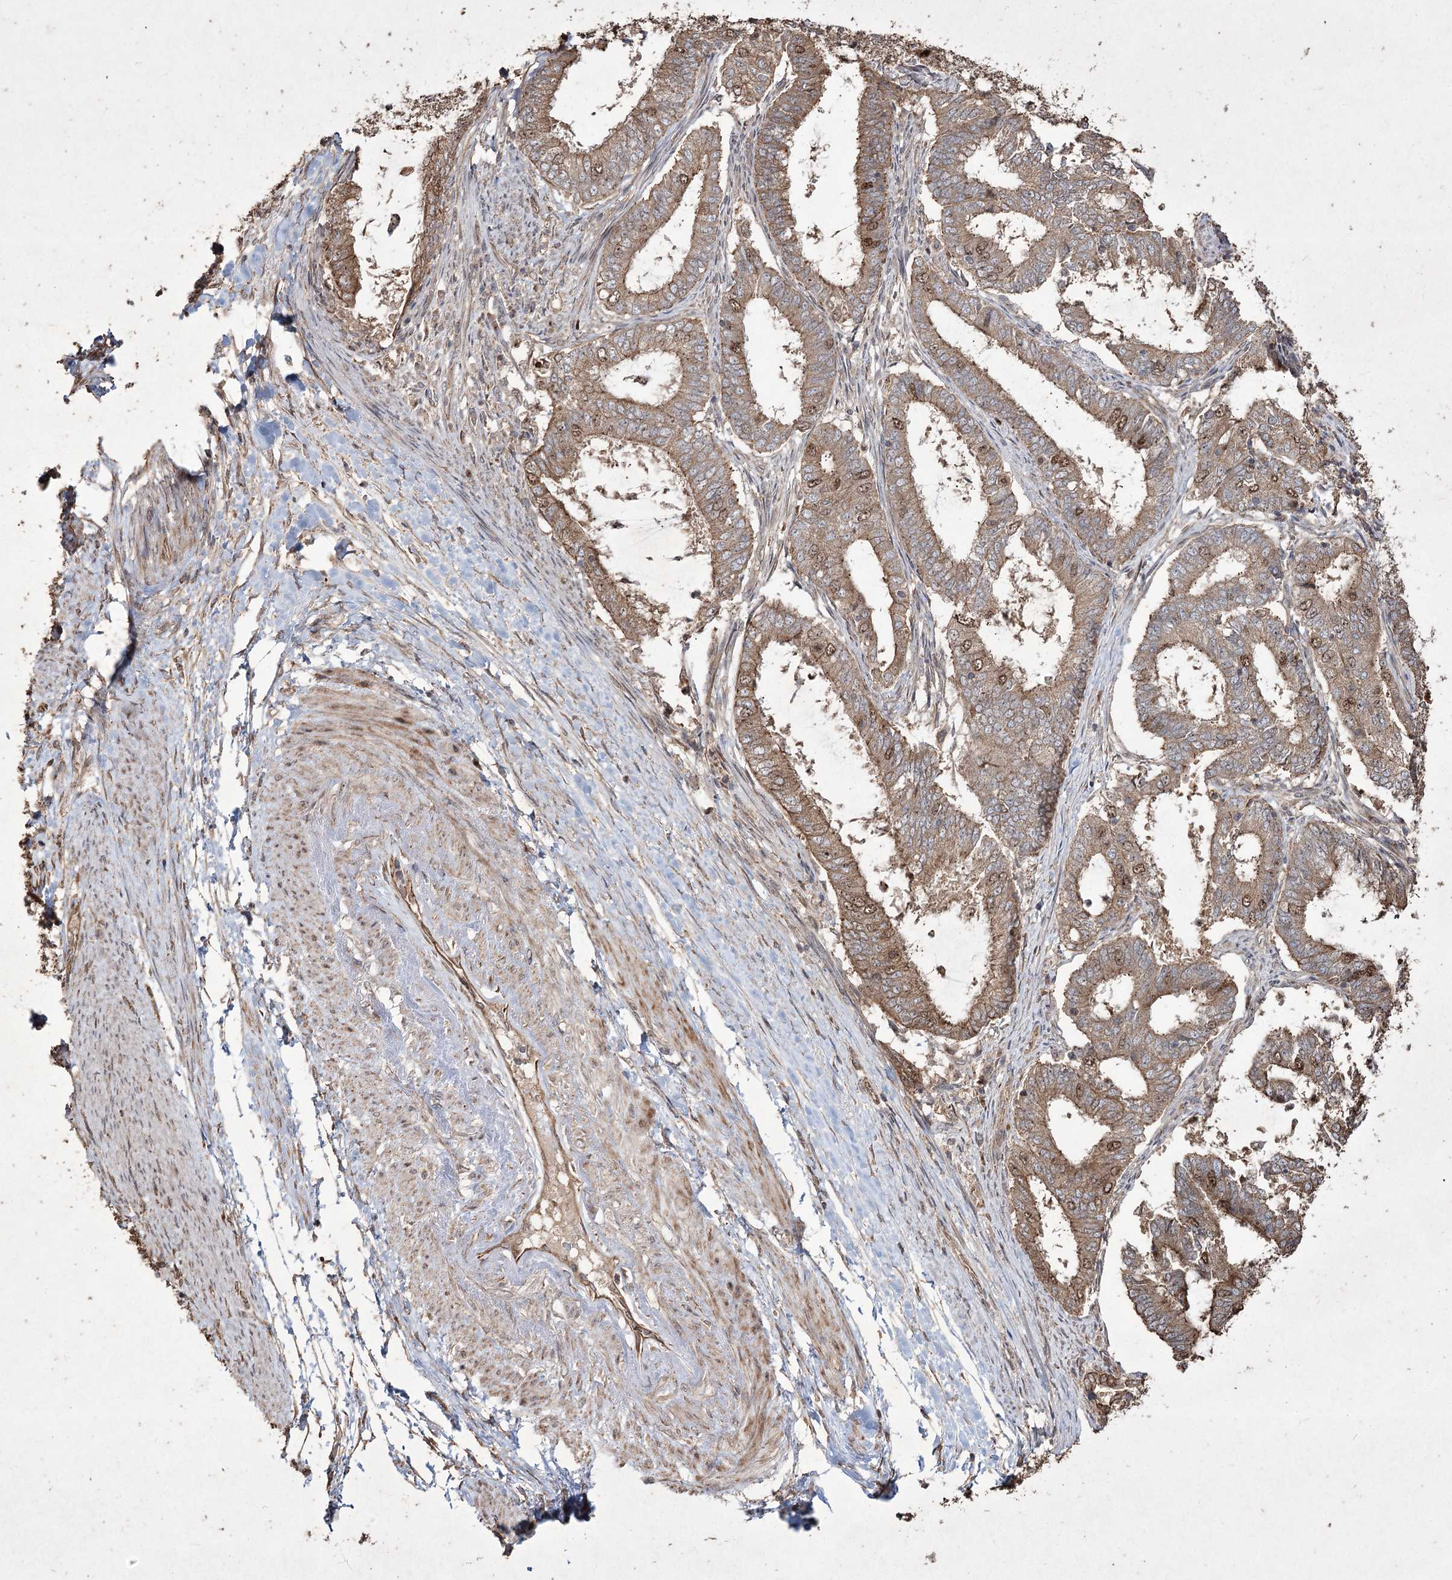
{"staining": {"intensity": "moderate", "quantity": ">75%", "location": "cytoplasmic/membranous,nuclear"}, "tissue": "endometrial cancer", "cell_type": "Tumor cells", "image_type": "cancer", "snomed": [{"axis": "morphology", "description": "Adenocarcinoma, NOS"}, {"axis": "topography", "description": "Endometrium"}], "caption": "Endometrial adenocarcinoma tissue demonstrates moderate cytoplasmic/membranous and nuclear positivity in approximately >75% of tumor cells, visualized by immunohistochemistry.", "gene": "PRC1", "patient": {"sex": "female", "age": 51}}